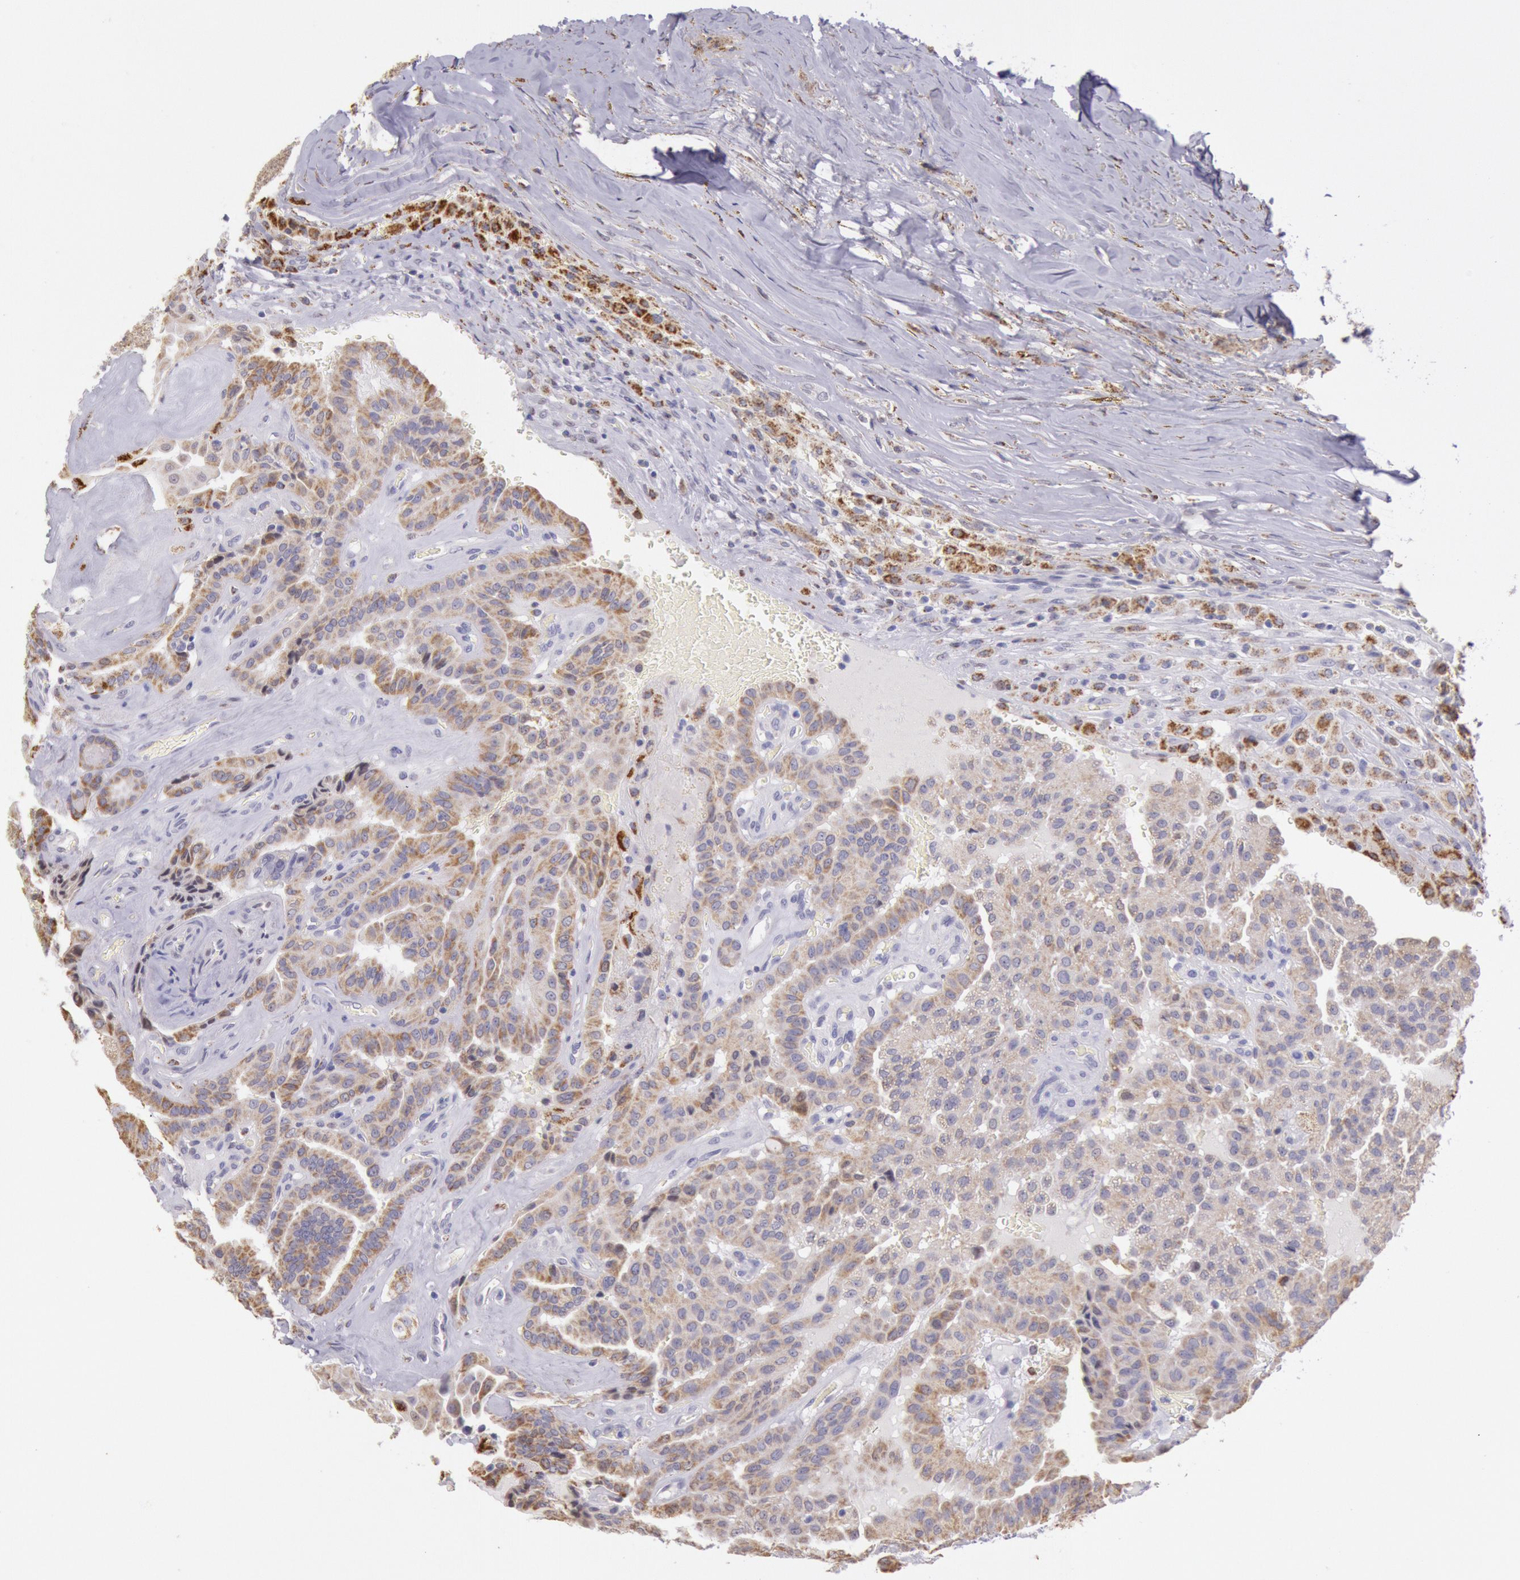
{"staining": {"intensity": "moderate", "quantity": "25%-75%", "location": "cytoplasmic/membranous"}, "tissue": "thyroid cancer", "cell_type": "Tumor cells", "image_type": "cancer", "snomed": [{"axis": "morphology", "description": "Papillary adenocarcinoma, NOS"}, {"axis": "topography", "description": "Thyroid gland"}], "caption": "This is an image of immunohistochemistry (IHC) staining of thyroid cancer (papillary adenocarcinoma), which shows moderate staining in the cytoplasmic/membranous of tumor cells.", "gene": "FRMD6", "patient": {"sex": "male", "age": 87}}